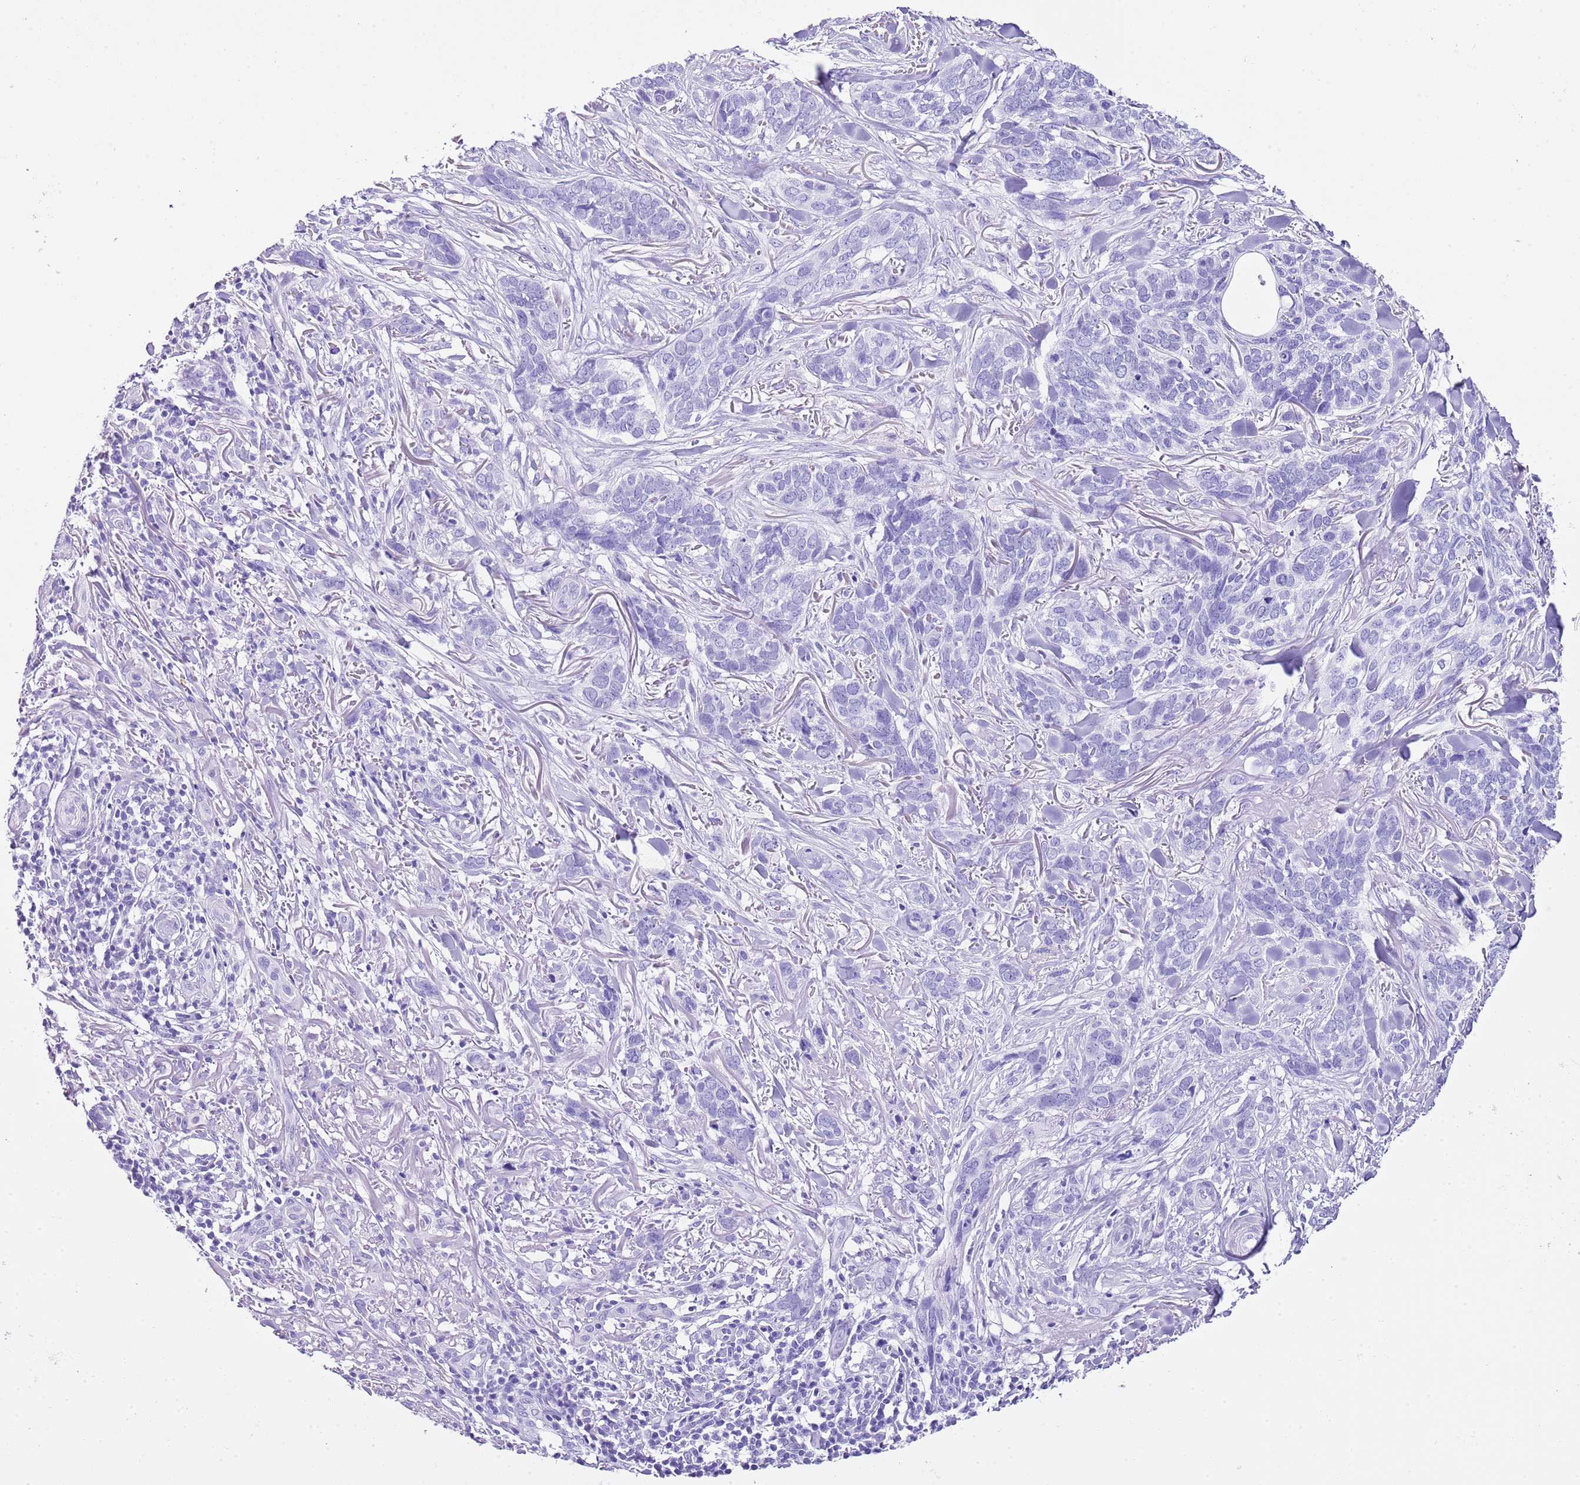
{"staining": {"intensity": "negative", "quantity": "none", "location": "none"}, "tissue": "skin cancer", "cell_type": "Tumor cells", "image_type": "cancer", "snomed": [{"axis": "morphology", "description": "Basal cell carcinoma"}, {"axis": "topography", "description": "Skin"}], "caption": "High magnification brightfield microscopy of skin cancer stained with DAB (3,3'-diaminobenzidine) (brown) and counterstained with hematoxylin (blue): tumor cells show no significant staining. Brightfield microscopy of immunohistochemistry (IHC) stained with DAB (3,3'-diaminobenzidine) (brown) and hematoxylin (blue), captured at high magnification.", "gene": "KCNC1", "patient": {"sex": "male", "age": 86}}